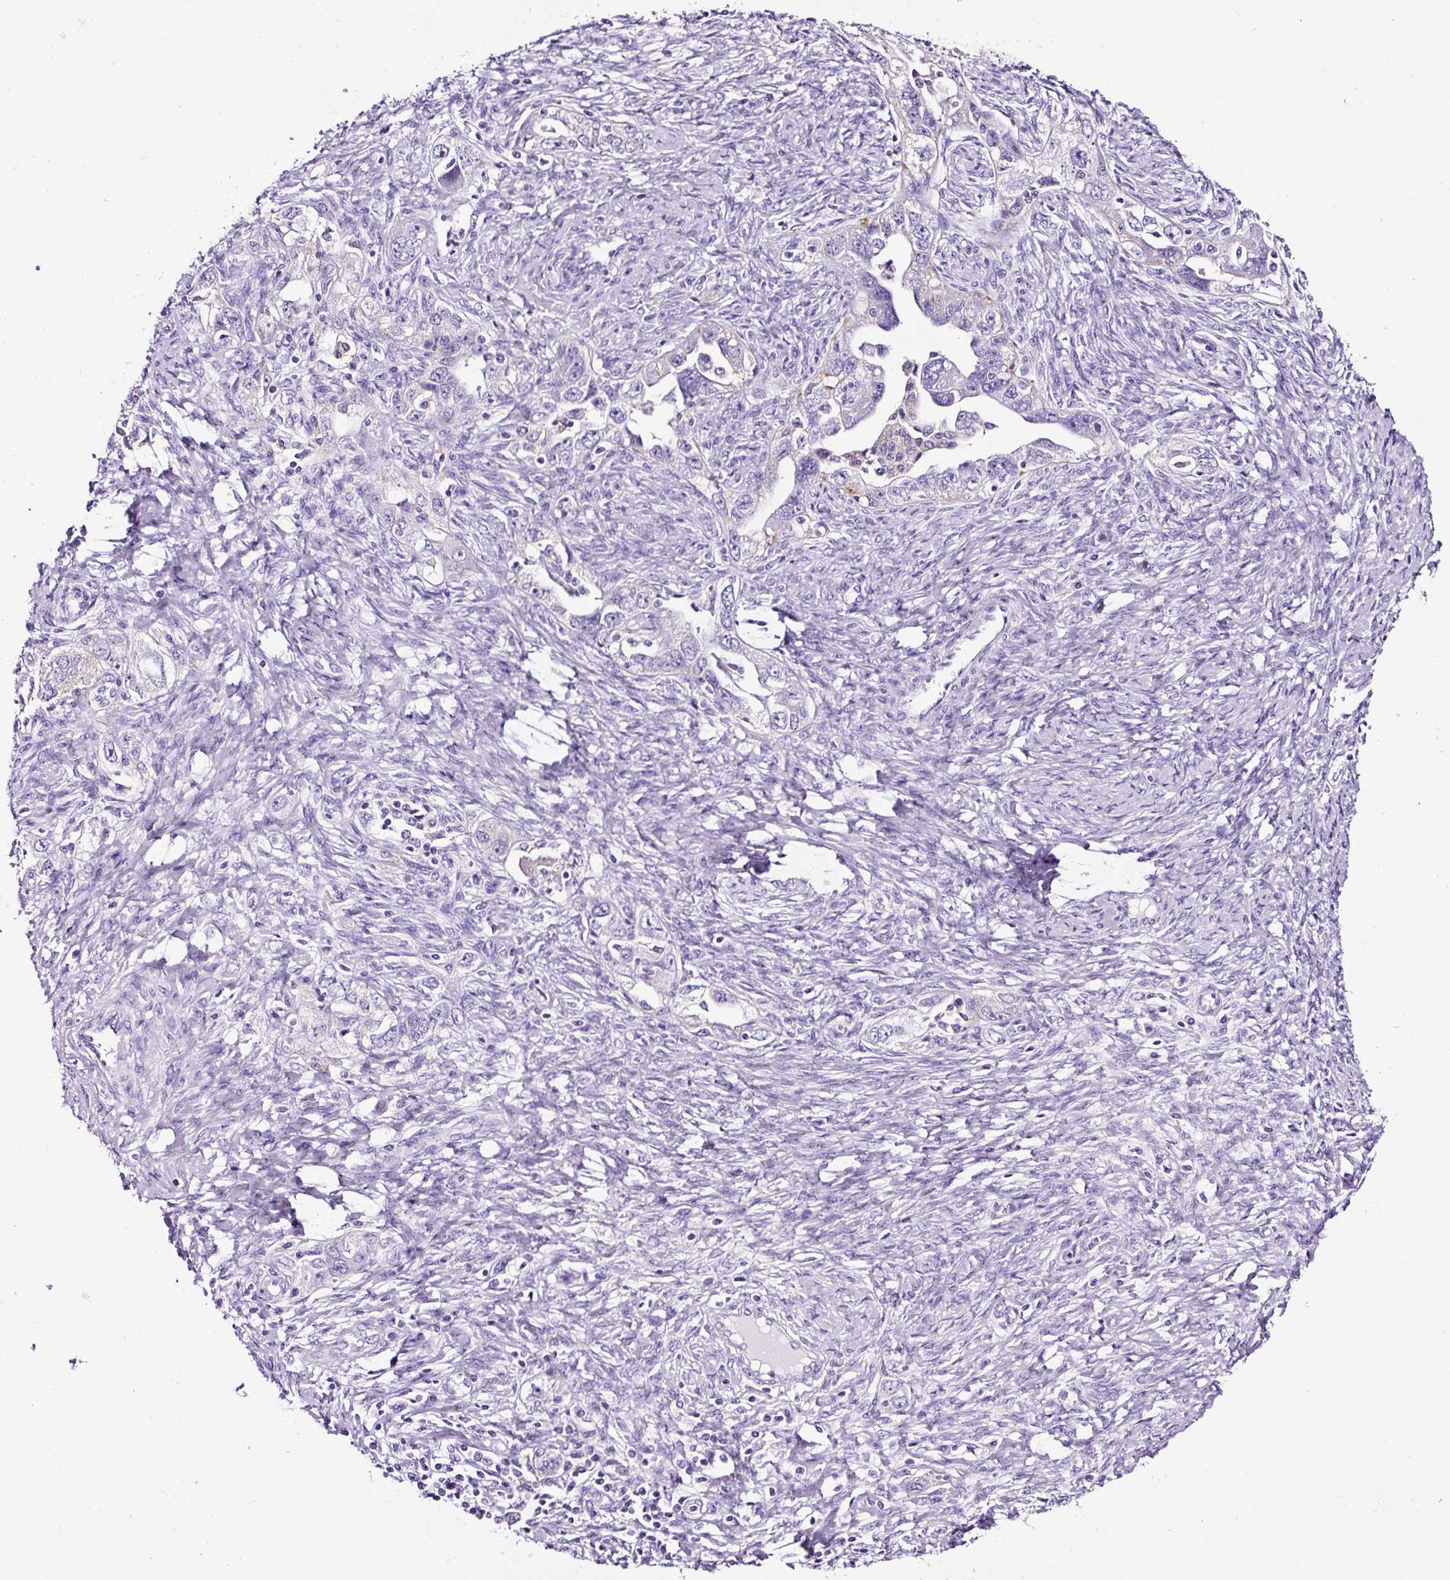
{"staining": {"intensity": "negative", "quantity": "none", "location": "none"}, "tissue": "ovarian cancer", "cell_type": "Tumor cells", "image_type": "cancer", "snomed": [{"axis": "morphology", "description": "Carcinoma, NOS"}, {"axis": "morphology", "description": "Cystadenocarcinoma, serous, NOS"}, {"axis": "topography", "description": "Ovary"}], "caption": "Tumor cells are negative for brown protein staining in ovarian serous cystadenocarcinoma.", "gene": "FBXL7", "patient": {"sex": "female", "age": 69}}